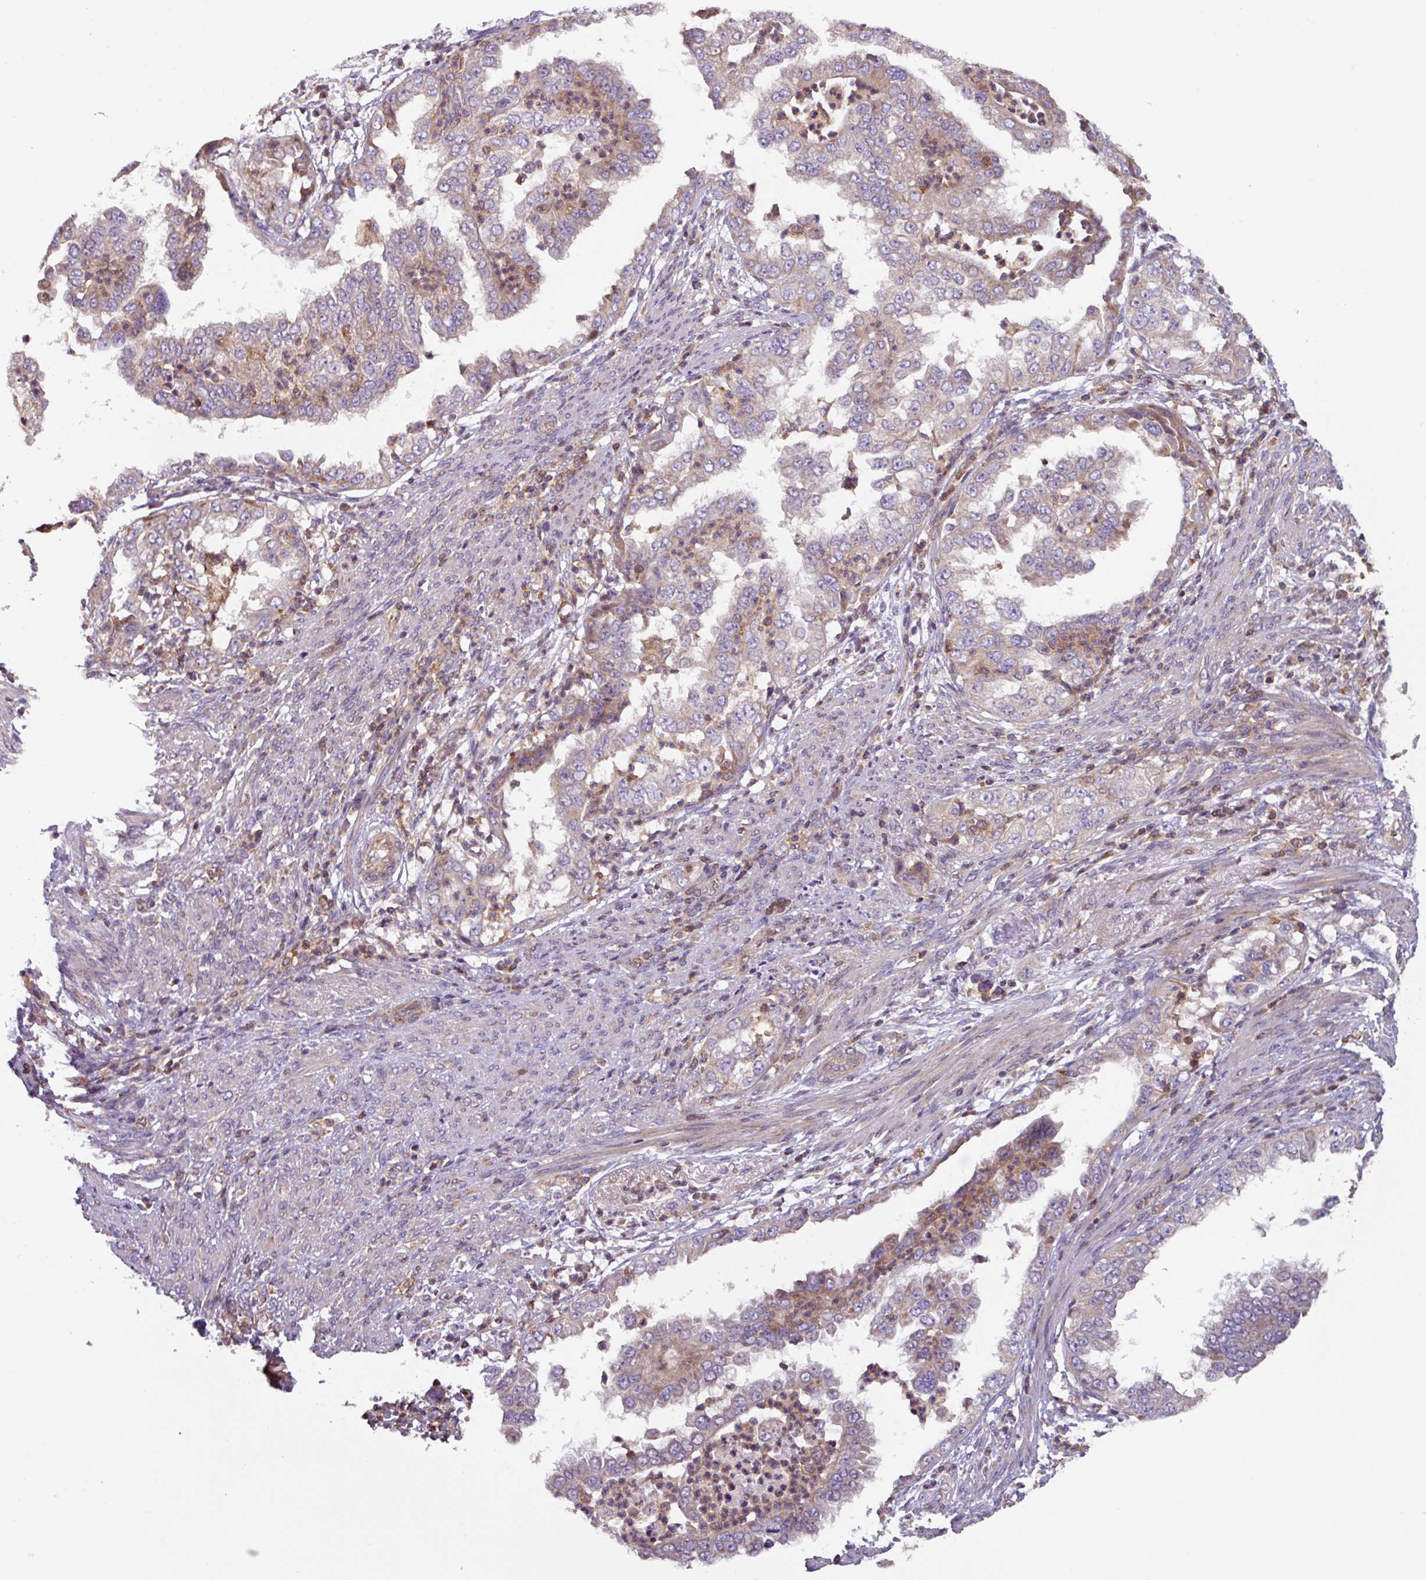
{"staining": {"intensity": "weak", "quantity": "<25%", "location": "cytoplasmic/membranous"}, "tissue": "endometrial cancer", "cell_type": "Tumor cells", "image_type": "cancer", "snomed": [{"axis": "morphology", "description": "Adenocarcinoma, NOS"}, {"axis": "topography", "description": "Endometrium"}], "caption": "Human adenocarcinoma (endometrial) stained for a protein using IHC reveals no staining in tumor cells.", "gene": "PLEKHD1", "patient": {"sex": "female", "age": 85}}